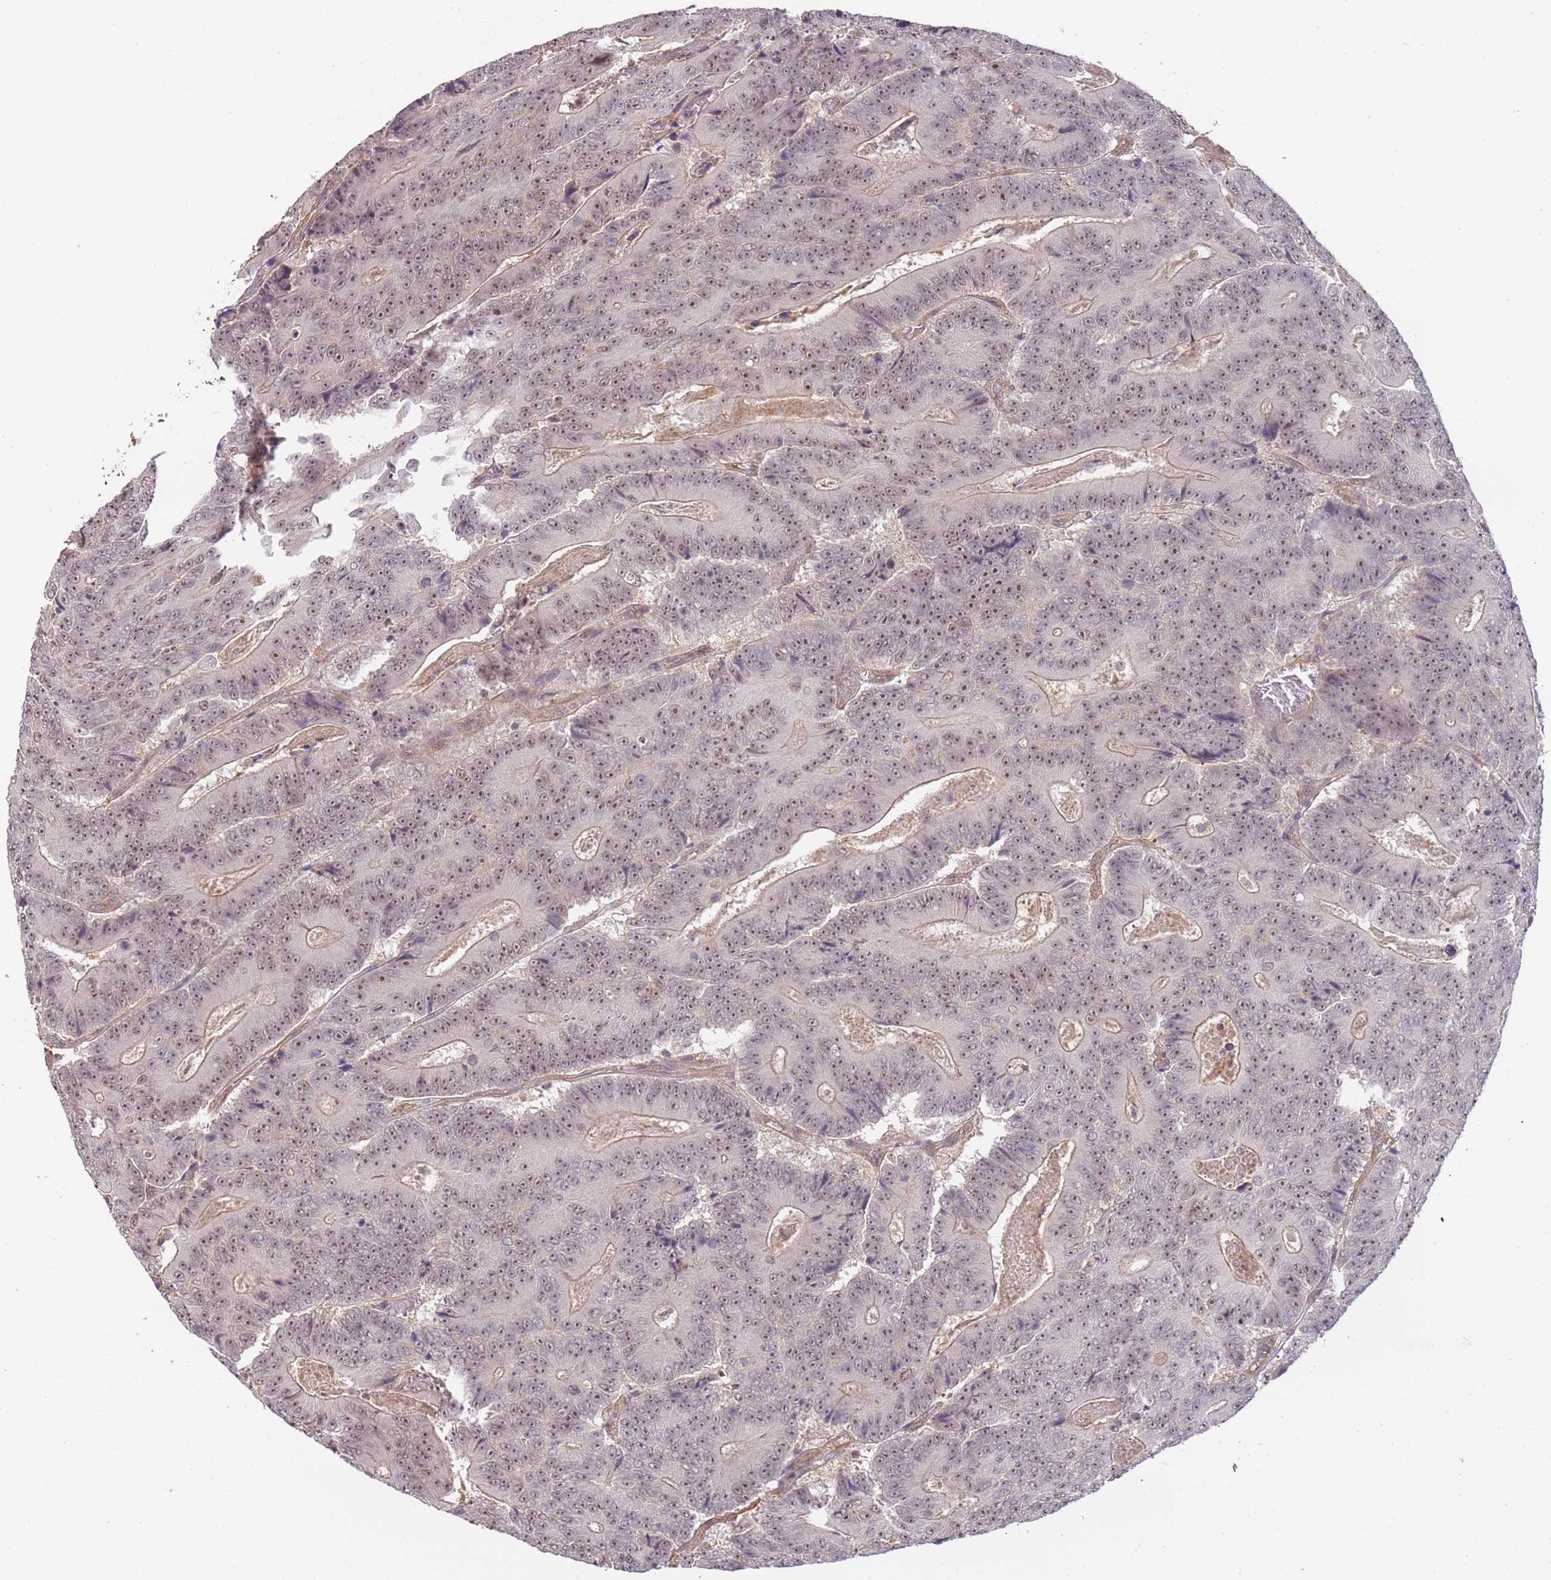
{"staining": {"intensity": "moderate", "quantity": ">75%", "location": "nuclear"}, "tissue": "colorectal cancer", "cell_type": "Tumor cells", "image_type": "cancer", "snomed": [{"axis": "morphology", "description": "Adenocarcinoma, NOS"}, {"axis": "topography", "description": "Colon"}], "caption": "Human colorectal cancer stained with a brown dye reveals moderate nuclear positive positivity in approximately >75% of tumor cells.", "gene": "SURF2", "patient": {"sex": "male", "age": 83}}